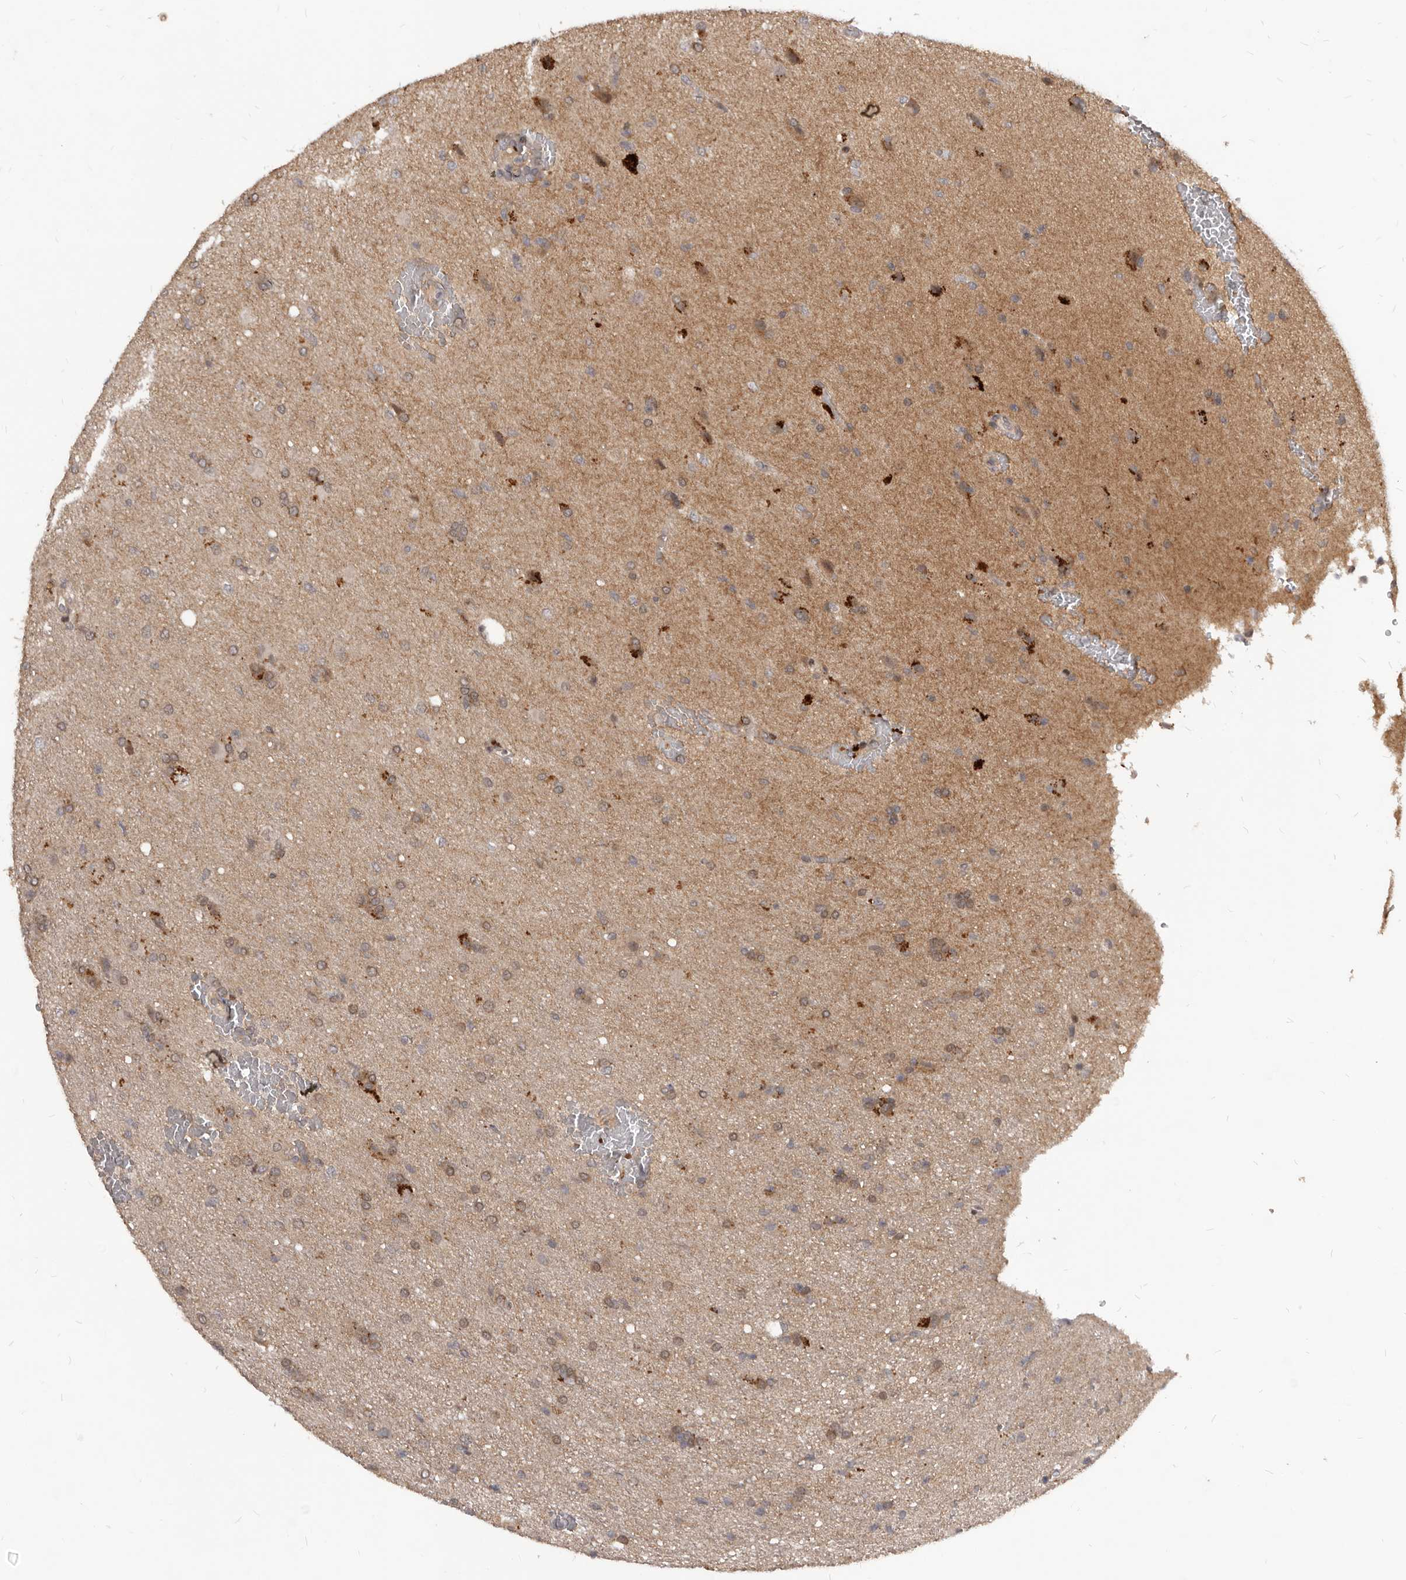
{"staining": {"intensity": "weak", "quantity": "25%-75%", "location": "cytoplasmic/membranous,nuclear"}, "tissue": "glioma", "cell_type": "Tumor cells", "image_type": "cancer", "snomed": [{"axis": "morphology", "description": "Glioma, malignant, High grade"}, {"axis": "topography", "description": "Brain"}], "caption": "IHC of malignant glioma (high-grade) demonstrates low levels of weak cytoplasmic/membranous and nuclear expression in approximately 25%-75% of tumor cells.", "gene": "GABPB2", "patient": {"sex": "female", "age": 57}}